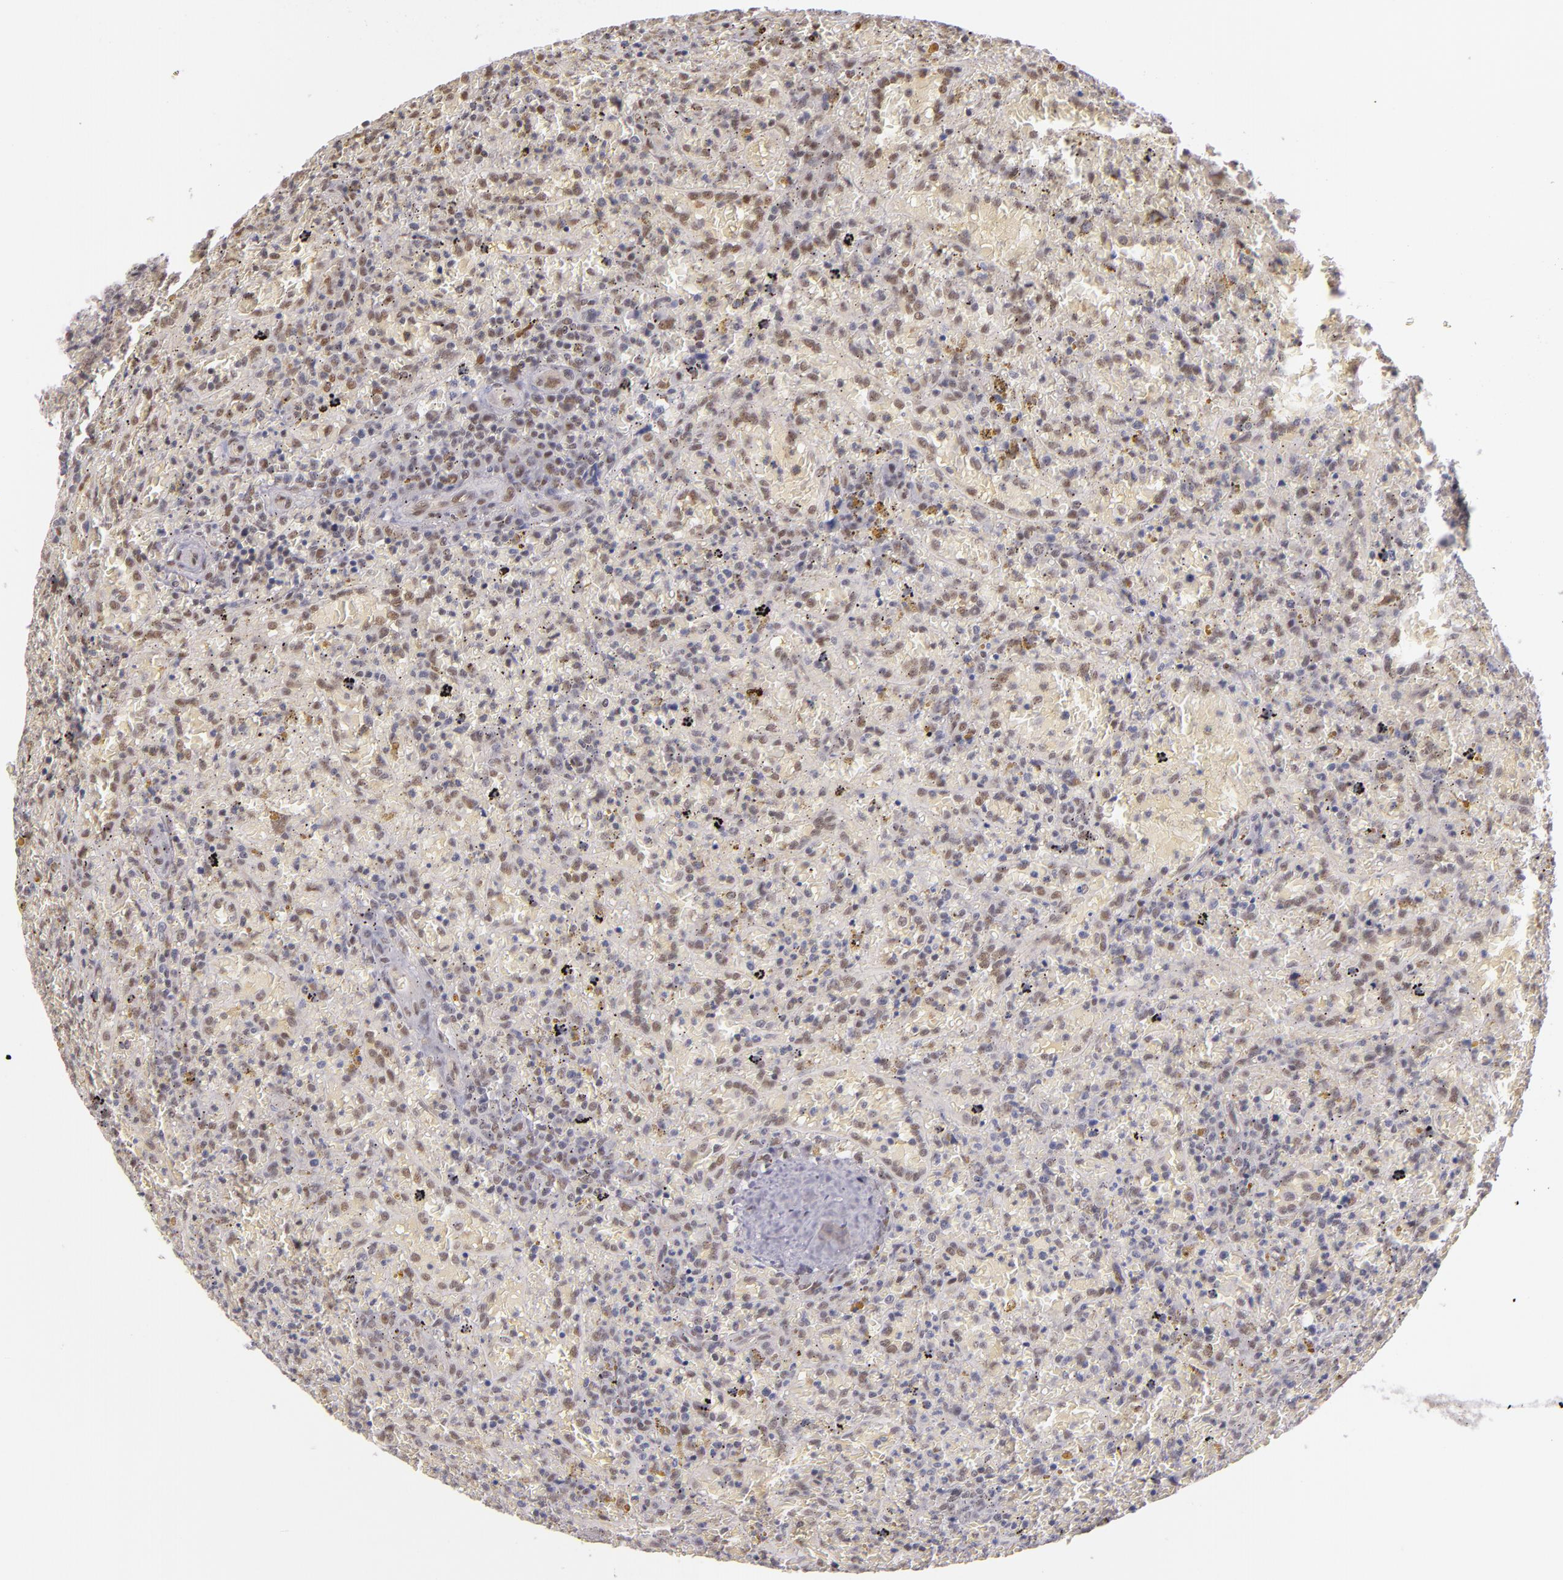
{"staining": {"intensity": "weak", "quantity": "25%-75%", "location": "nuclear"}, "tissue": "lymphoma", "cell_type": "Tumor cells", "image_type": "cancer", "snomed": [{"axis": "morphology", "description": "Malignant lymphoma, non-Hodgkin's type, High grade"}, {"axis": "topography", "description": "Spleen"}, {"axis": "topography", "description": "Lymph node"}], "caption": "High-grade malignant lymphoma, non-Hodgkin's type stained for a protein exhibits weak nuclear positivity in tumor cells. (IHC, brightfield microscopy, high magnification).", "gene": "NCOR2", "patient": {"sex": "female", "age": 70}}